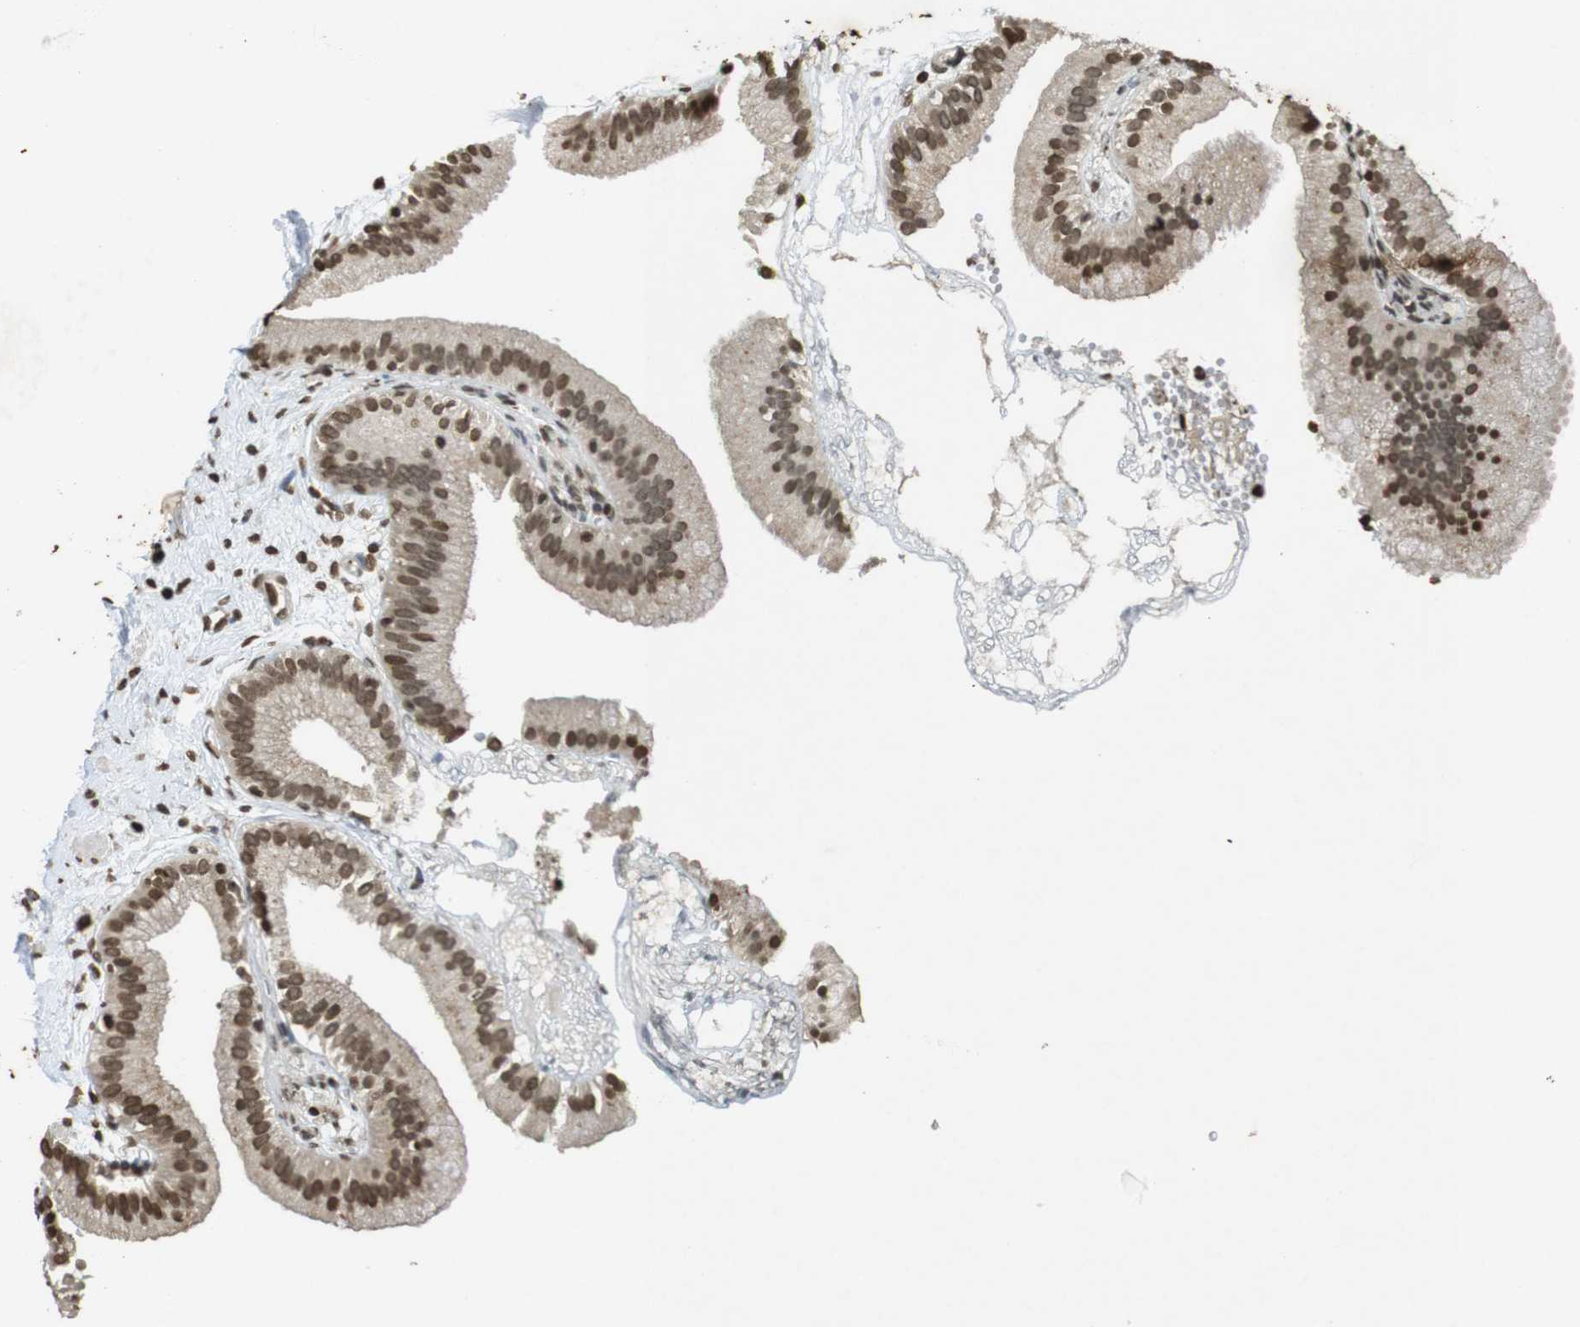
{"staining": {"intensity": "moderate", "quantity": ">75%", "location": "nuclear"}, "tissue": "gallbladder", "cell_type": "Glandular cells", "image_type": "normal", "snomed": [{"axis": "morphology", "description": "Normal tissue, NOS"}, {"axis": "topography", "description": "Gallbladder"}], "caption": "Protein expression analysis of unremarkable gallbladder exhibits moderate nuclear positivity in about >75% of glandular cells. Nuclei are stained in blue.", "gene": "FOXA3", "patient": {"sex": "male", "age": 55}}